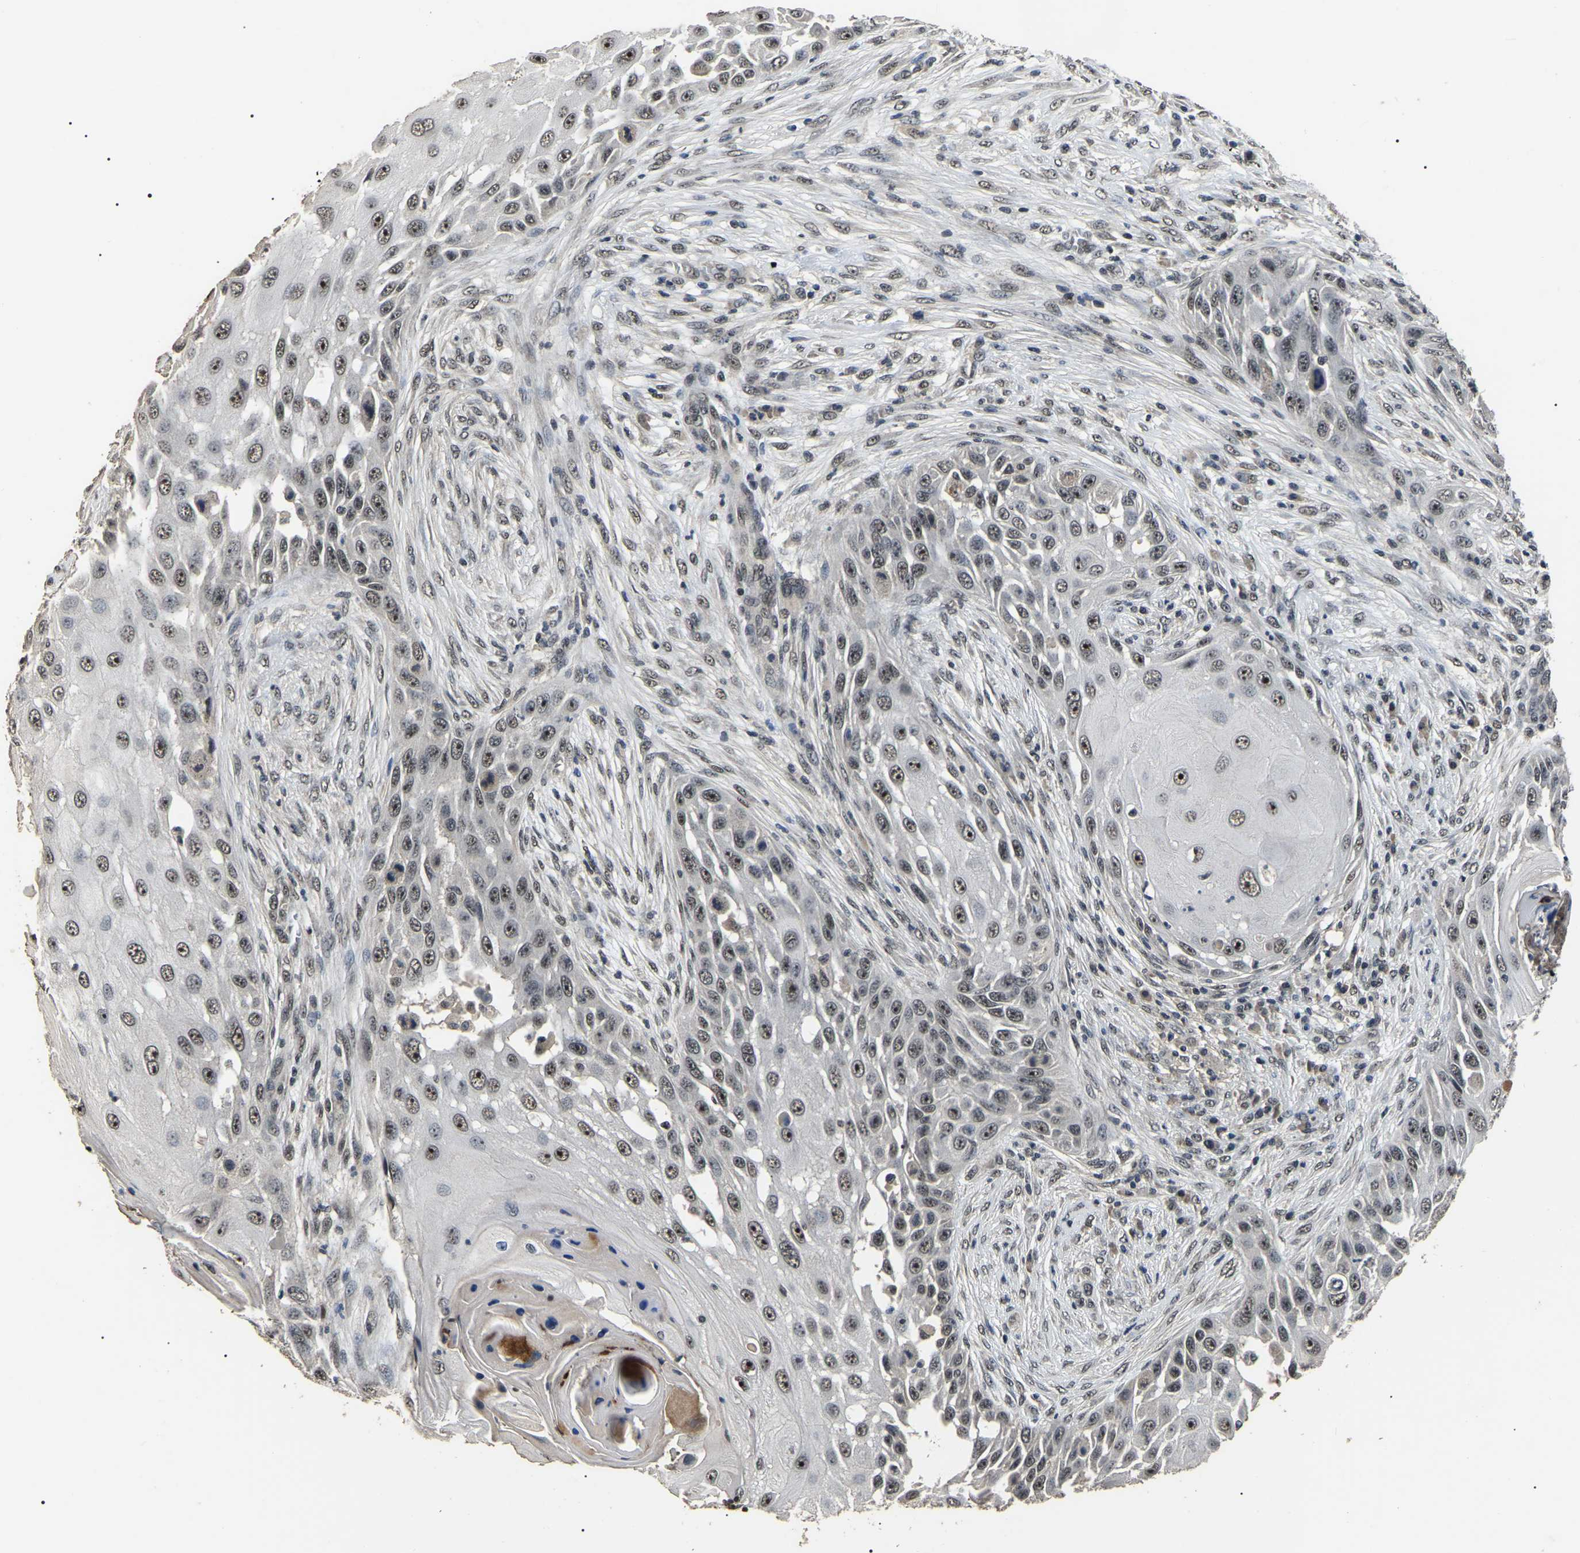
{"staining": {"intensity": "moderate", "quantity": ">75%", "location": "nuclear"}, "tissue": "skin cancer", "cell_type": "Tumor cells", "image_type": "cancer", "snomed": [{"axis": "morphology", "description": "Squamous cell carcinoma, NOS"}, {"axis": "topography", "description": "Skin"}], "caption": "There is medium levels of moderate nuclear positivity in tumor cells of squamous cell carcinoma (skin), as demonstrated by immunohistochemical staining (brown color).", "gene": "PPM1E", "patient": {"sex": "female", "age": 44}}